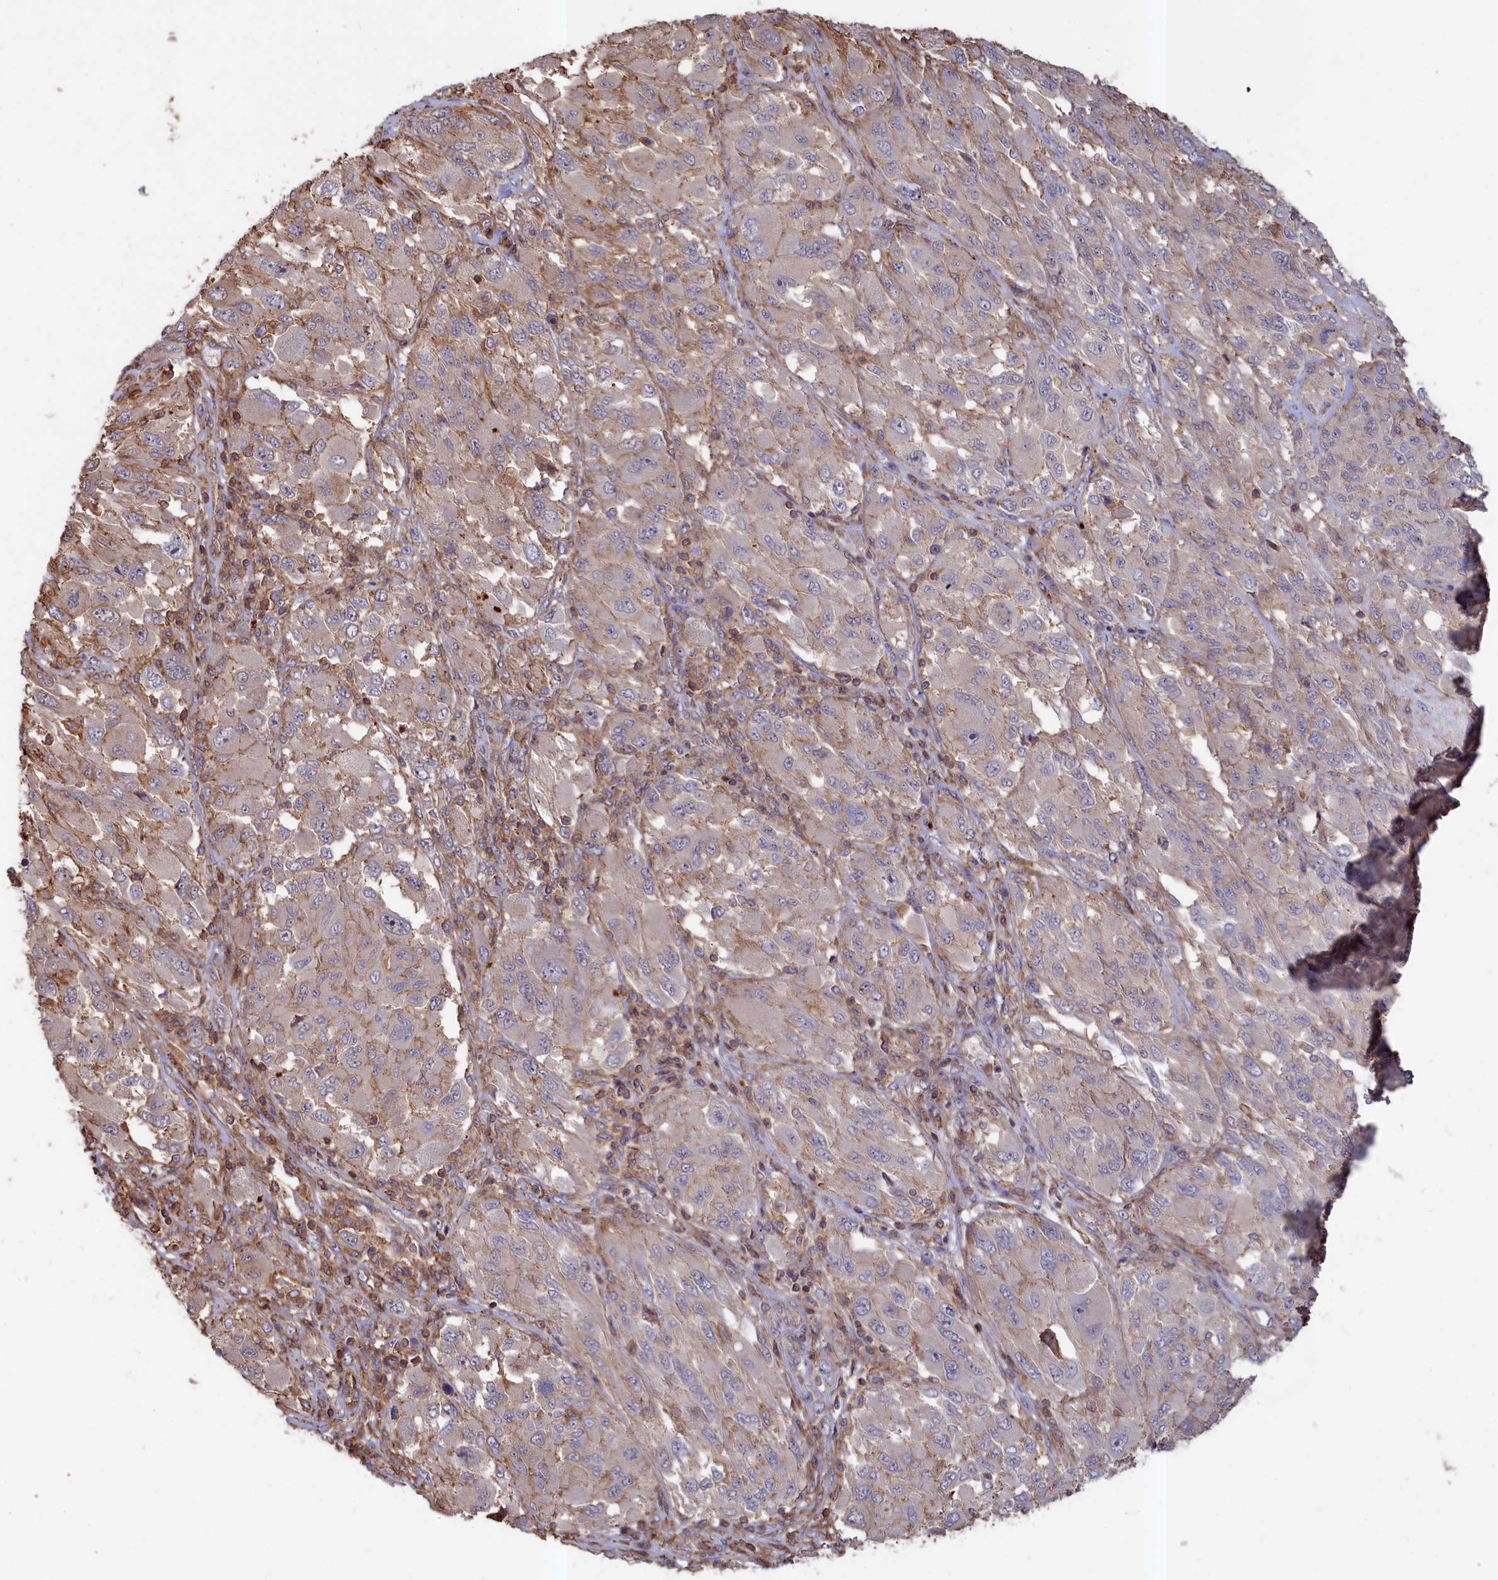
{"staining": {"intensity": "weak", "quantity": "<25%", "location": "cytoplasmic/membranous"}, "tissue": "melanoma", "cell_type": "Tumor cells", "image_type": "cancer", "snomed": [{"axis": "morphology", "description": "Malignant melanoma, NOS"}, {"axis": "topography", "description": "Skin"}], "caption": "Immunohistochemical staining of malignant melanoma reveals no significant staining in tumor cells.", "gene": "ANKRD27", "patient": {"sex": "female", "age": 91}}